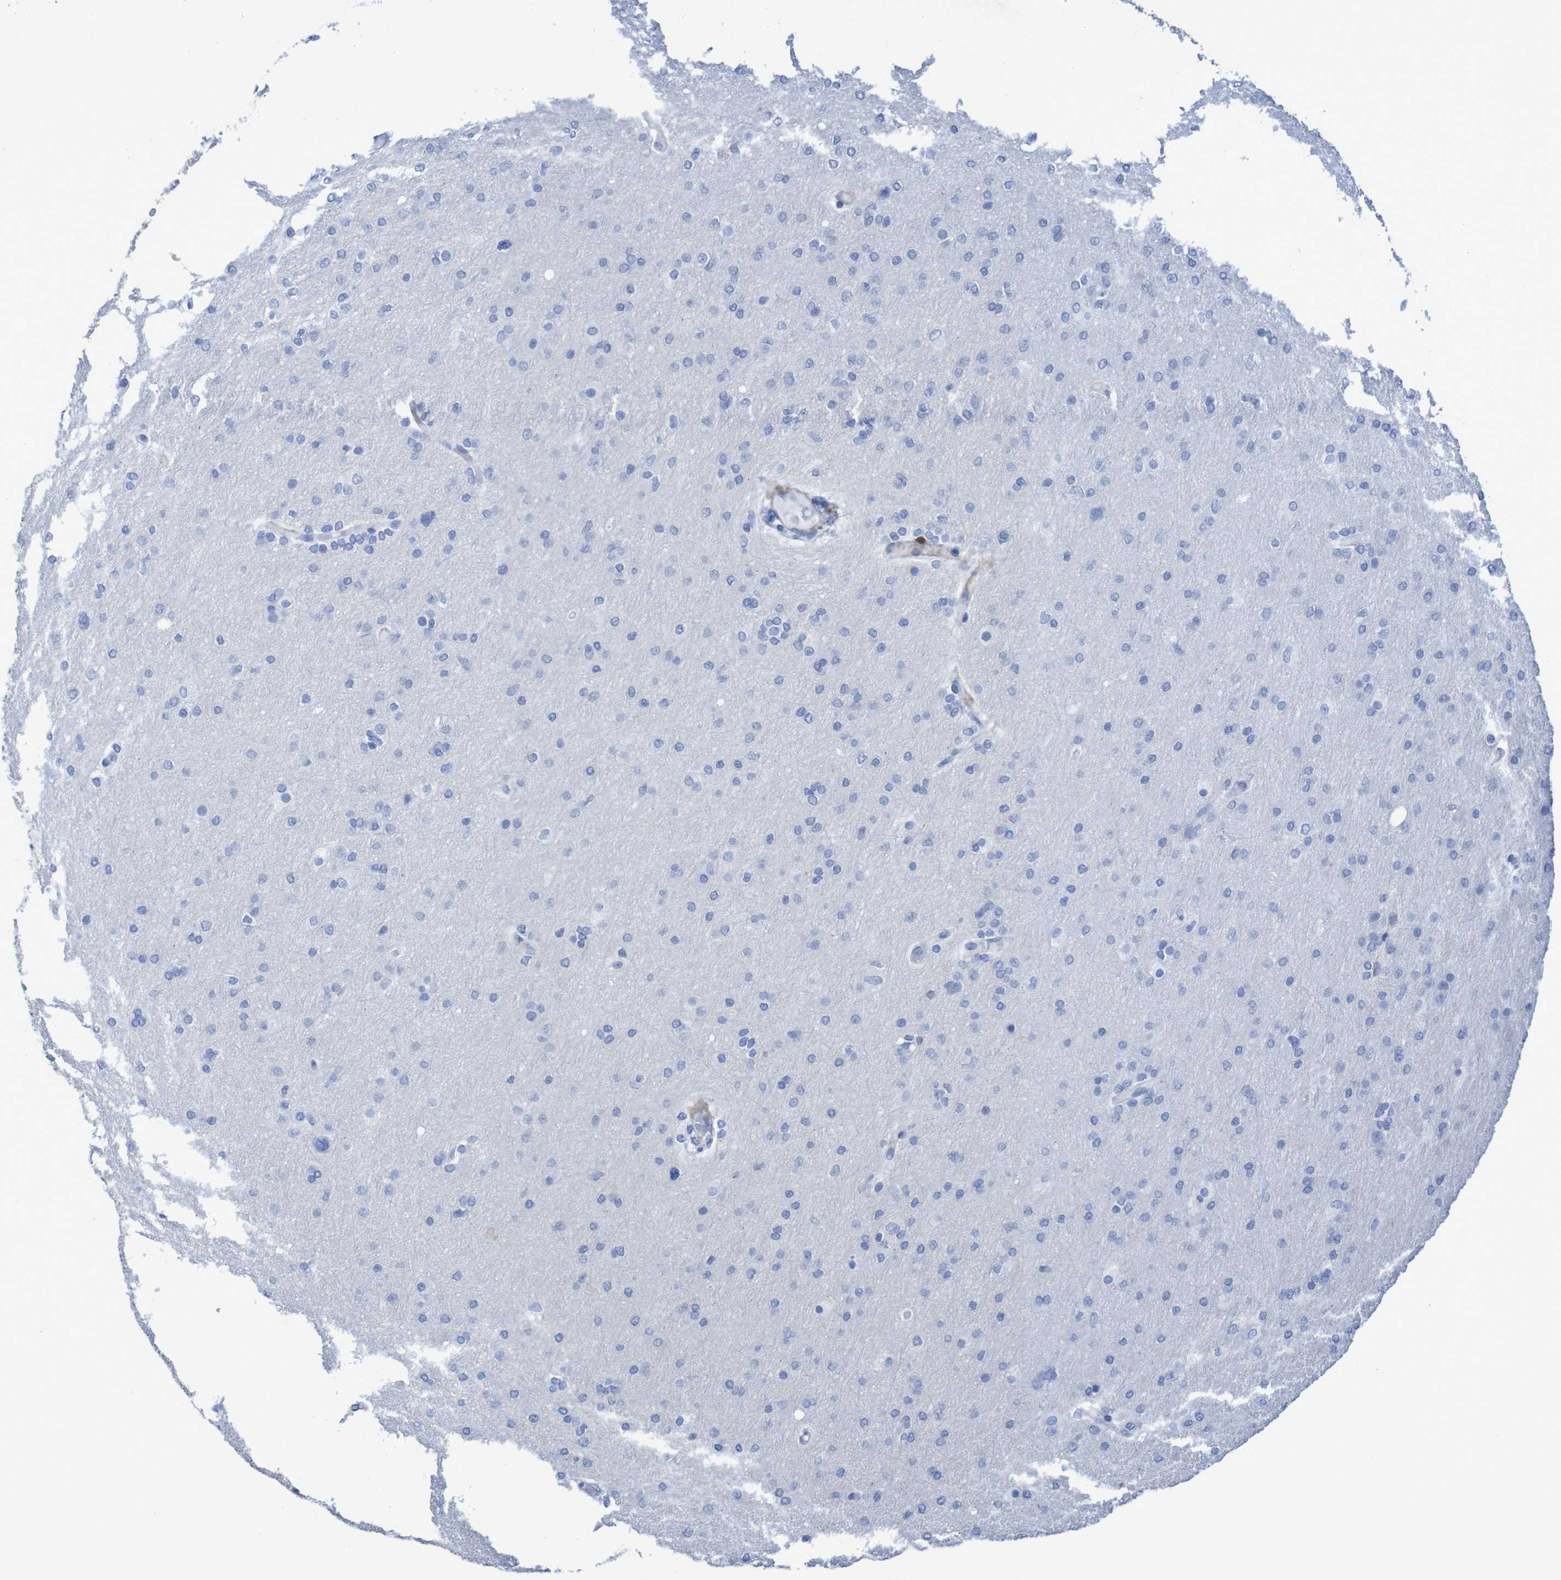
{"staining": {"intensity": "negative", "quantity": "none", "location": "none"}, "tissue": "glioma", "cell_type": "Tumor cells", "image_type": "cancer", "snomed": [{"axis": "morphology", "description": "Glioma, malignant, High grade"}, {"axis": "topography", "description": "Cerebral cortex"}], "caption": "An immunohistochemistry image of malignant glioma (high-grade) is shown. There is no staining in tumor cells of malignant glioma (high-grade).", "gene": "RNF182", "patient": {"sex": "female", "age": 36}}